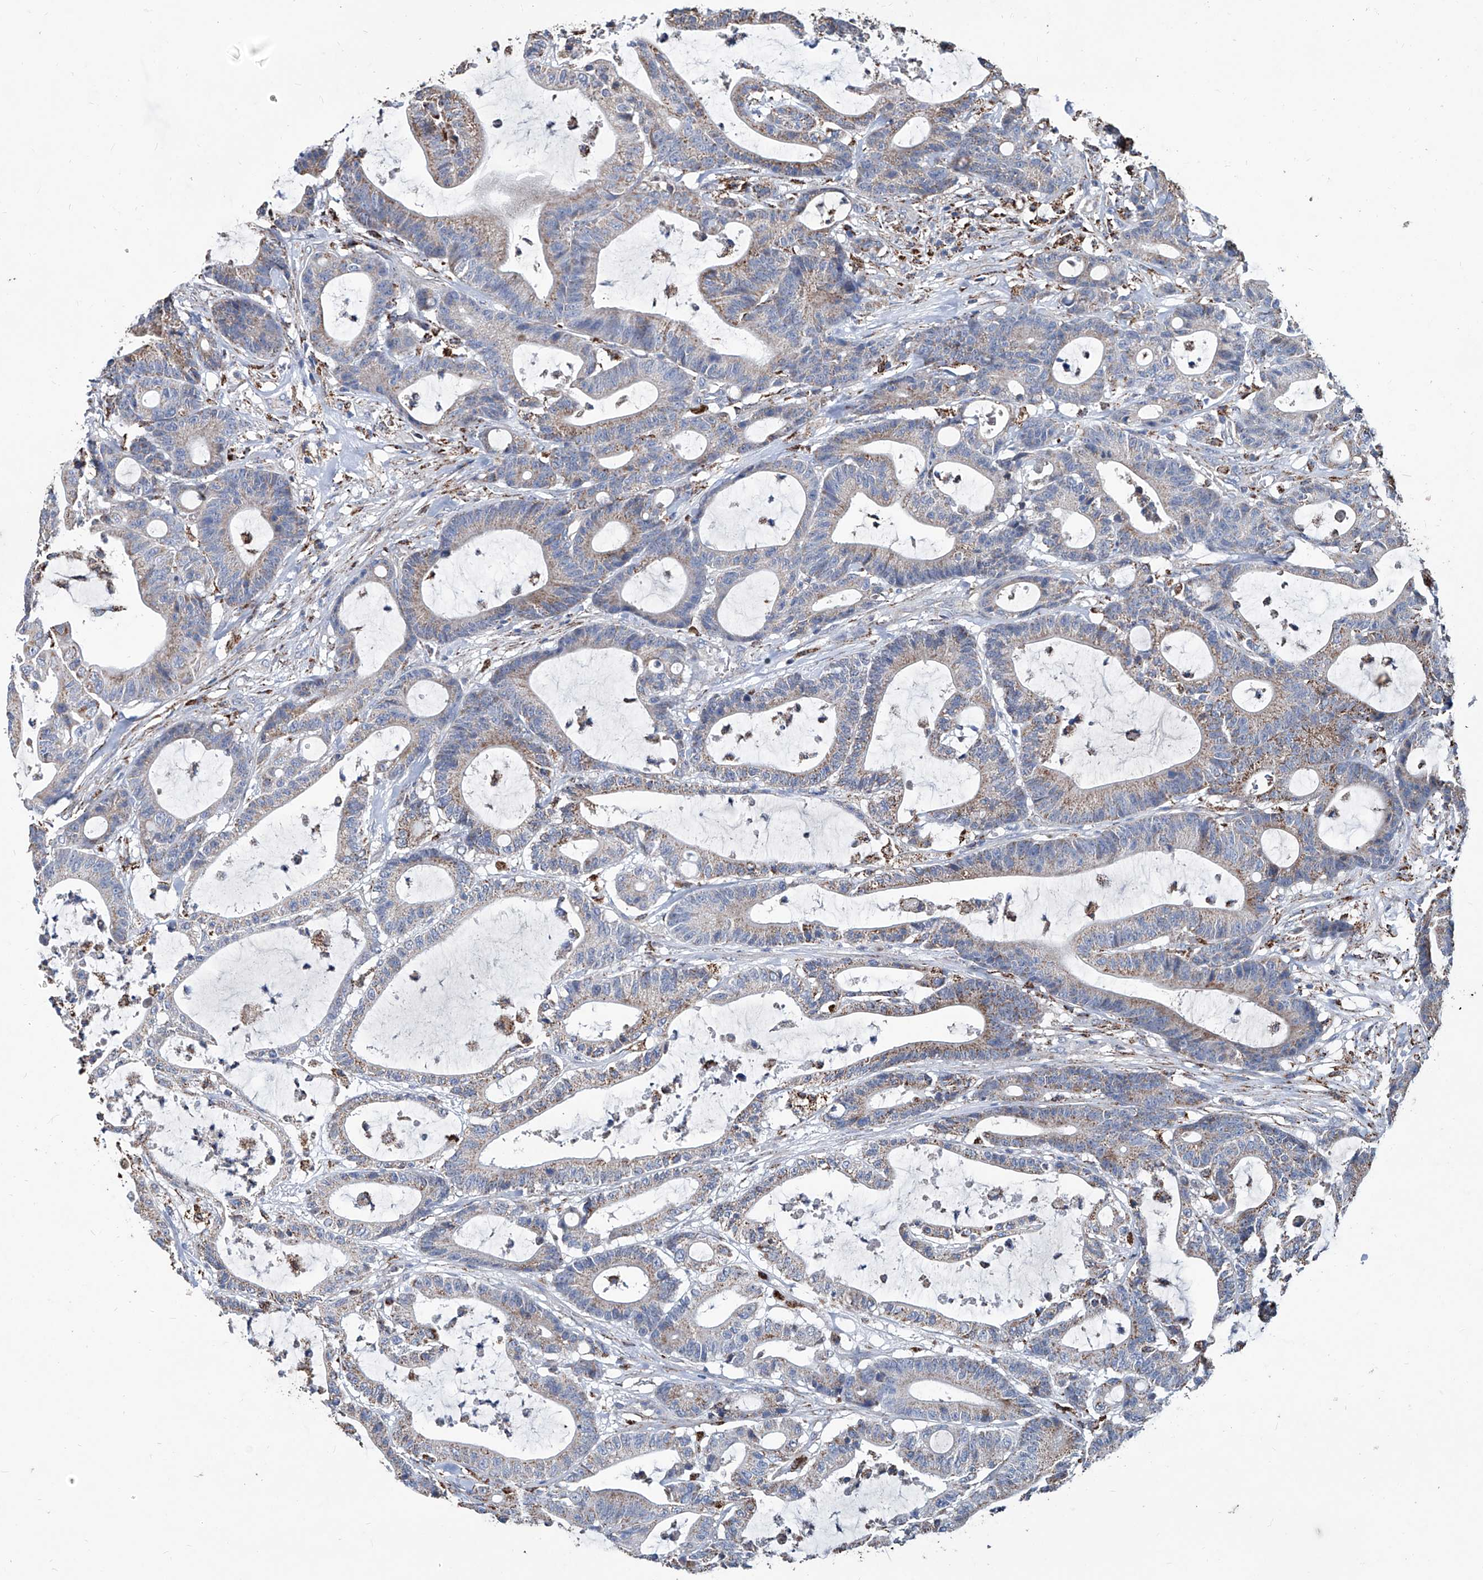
{"staining": {"intensity": "moderate", "quantity": "25%-75%", "location": "cytoplasmic/membranous"}, "tissue": "colorectal cancer", "cell_type": "Tumor cells", "image_type": "cancer", "snomed": [{"axis": "morphology", "description": "Adenocarcinoma, NOS"}, {"axis": "topography", "description": "Colon"}], "caption": "Immunohistochemistry image of neoplastic tissue: adenocarcinoma (colorectal) stained using immunohistochemistry displays medium levels of moderate protein expression localized specifically in the cytoplasmic/membranous of tumor cells, appearing as a cytoplasmic/membranous brown color.", "gene": "NHS", "patient": {"sex": "female", "age": 84}}